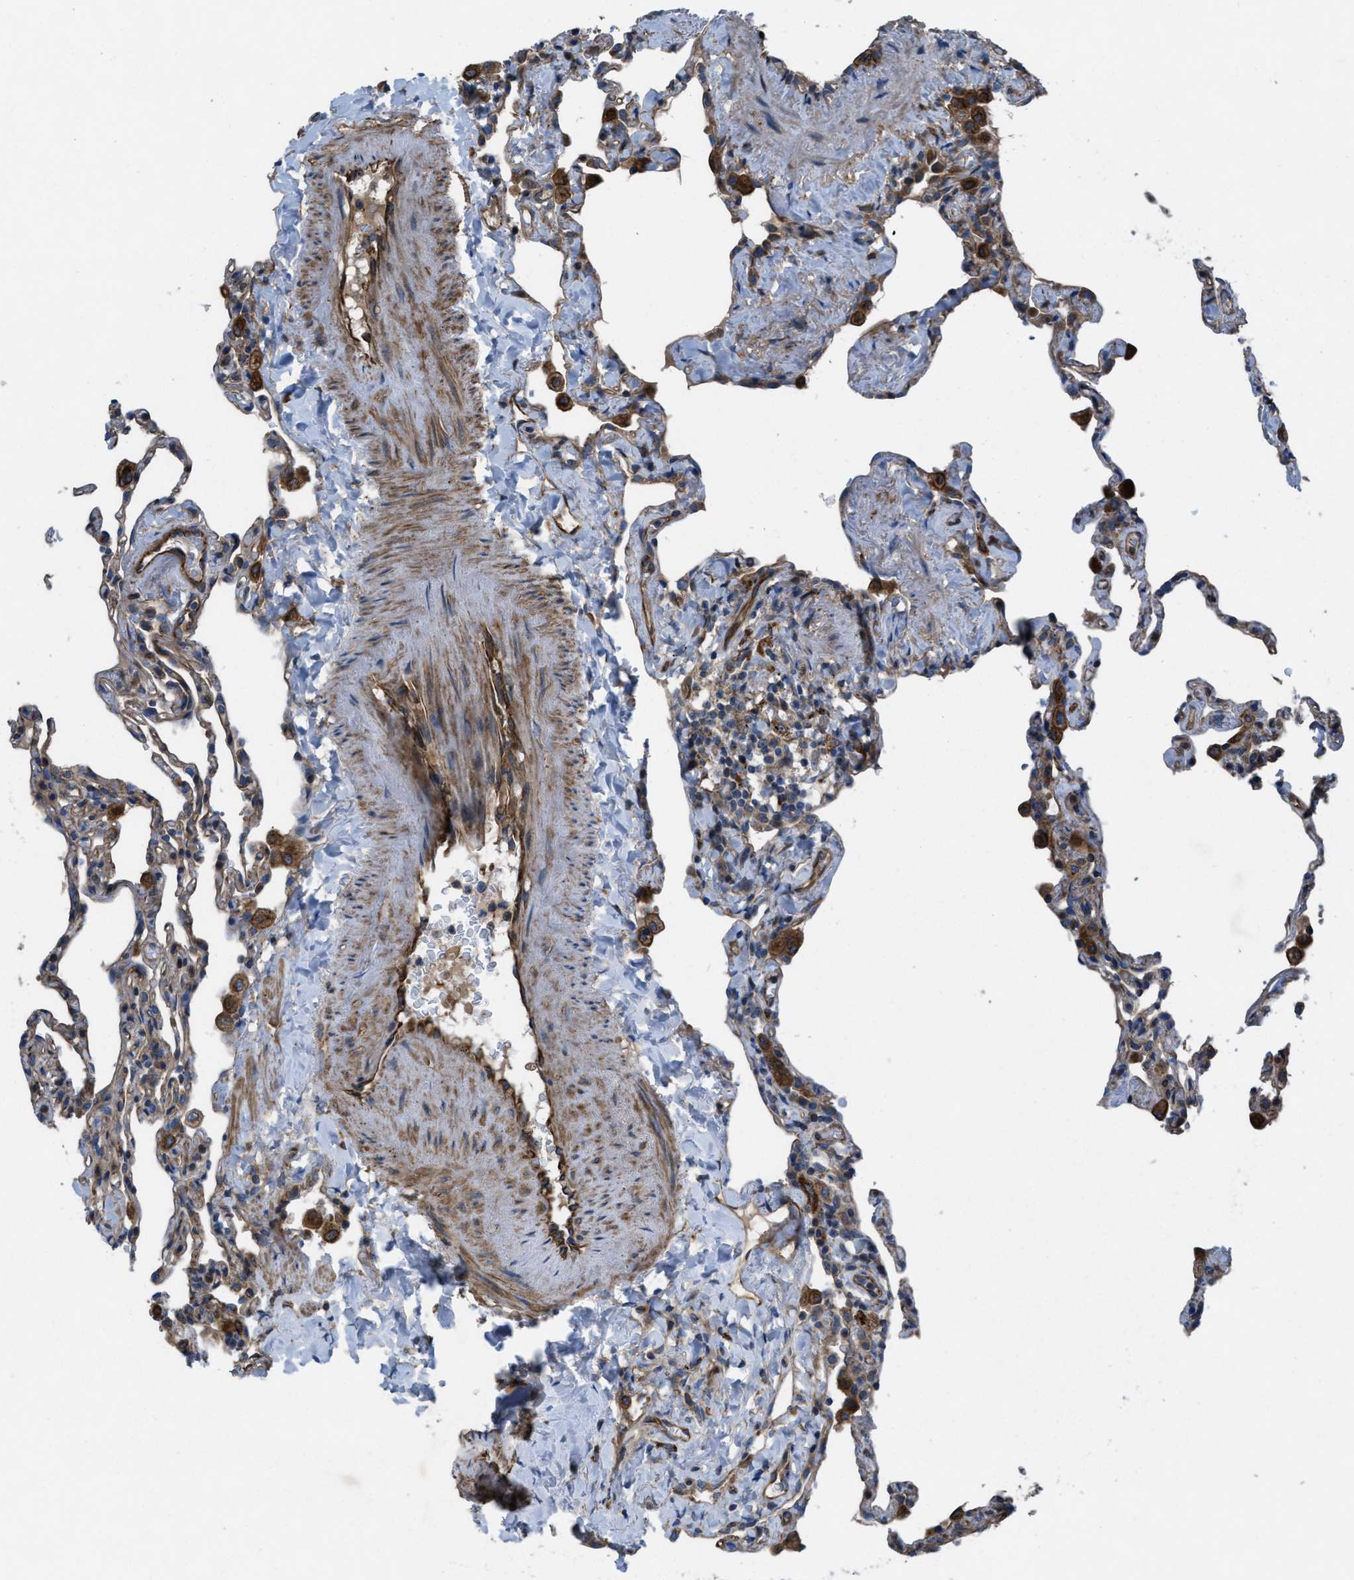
{"staining": {"intensity": "weak", "quantity": "<25%", "location": "cytoplasmic/membranous"}, "tissue": "lung", "cell_type": "Alveolar cells", "image_type": "normal", "snomed": [{"axis": "morphology", "description": "Normal tissue, NOS"}, {"axis": "topography", "description": "Lung"}], "caption": "High power microscopy image of an IHC histopathology image of normal lung, revealing no significant expression in alveolar cells.", "gene": "SLC6A9", "patient": {"sex": "male", "age": 59}}